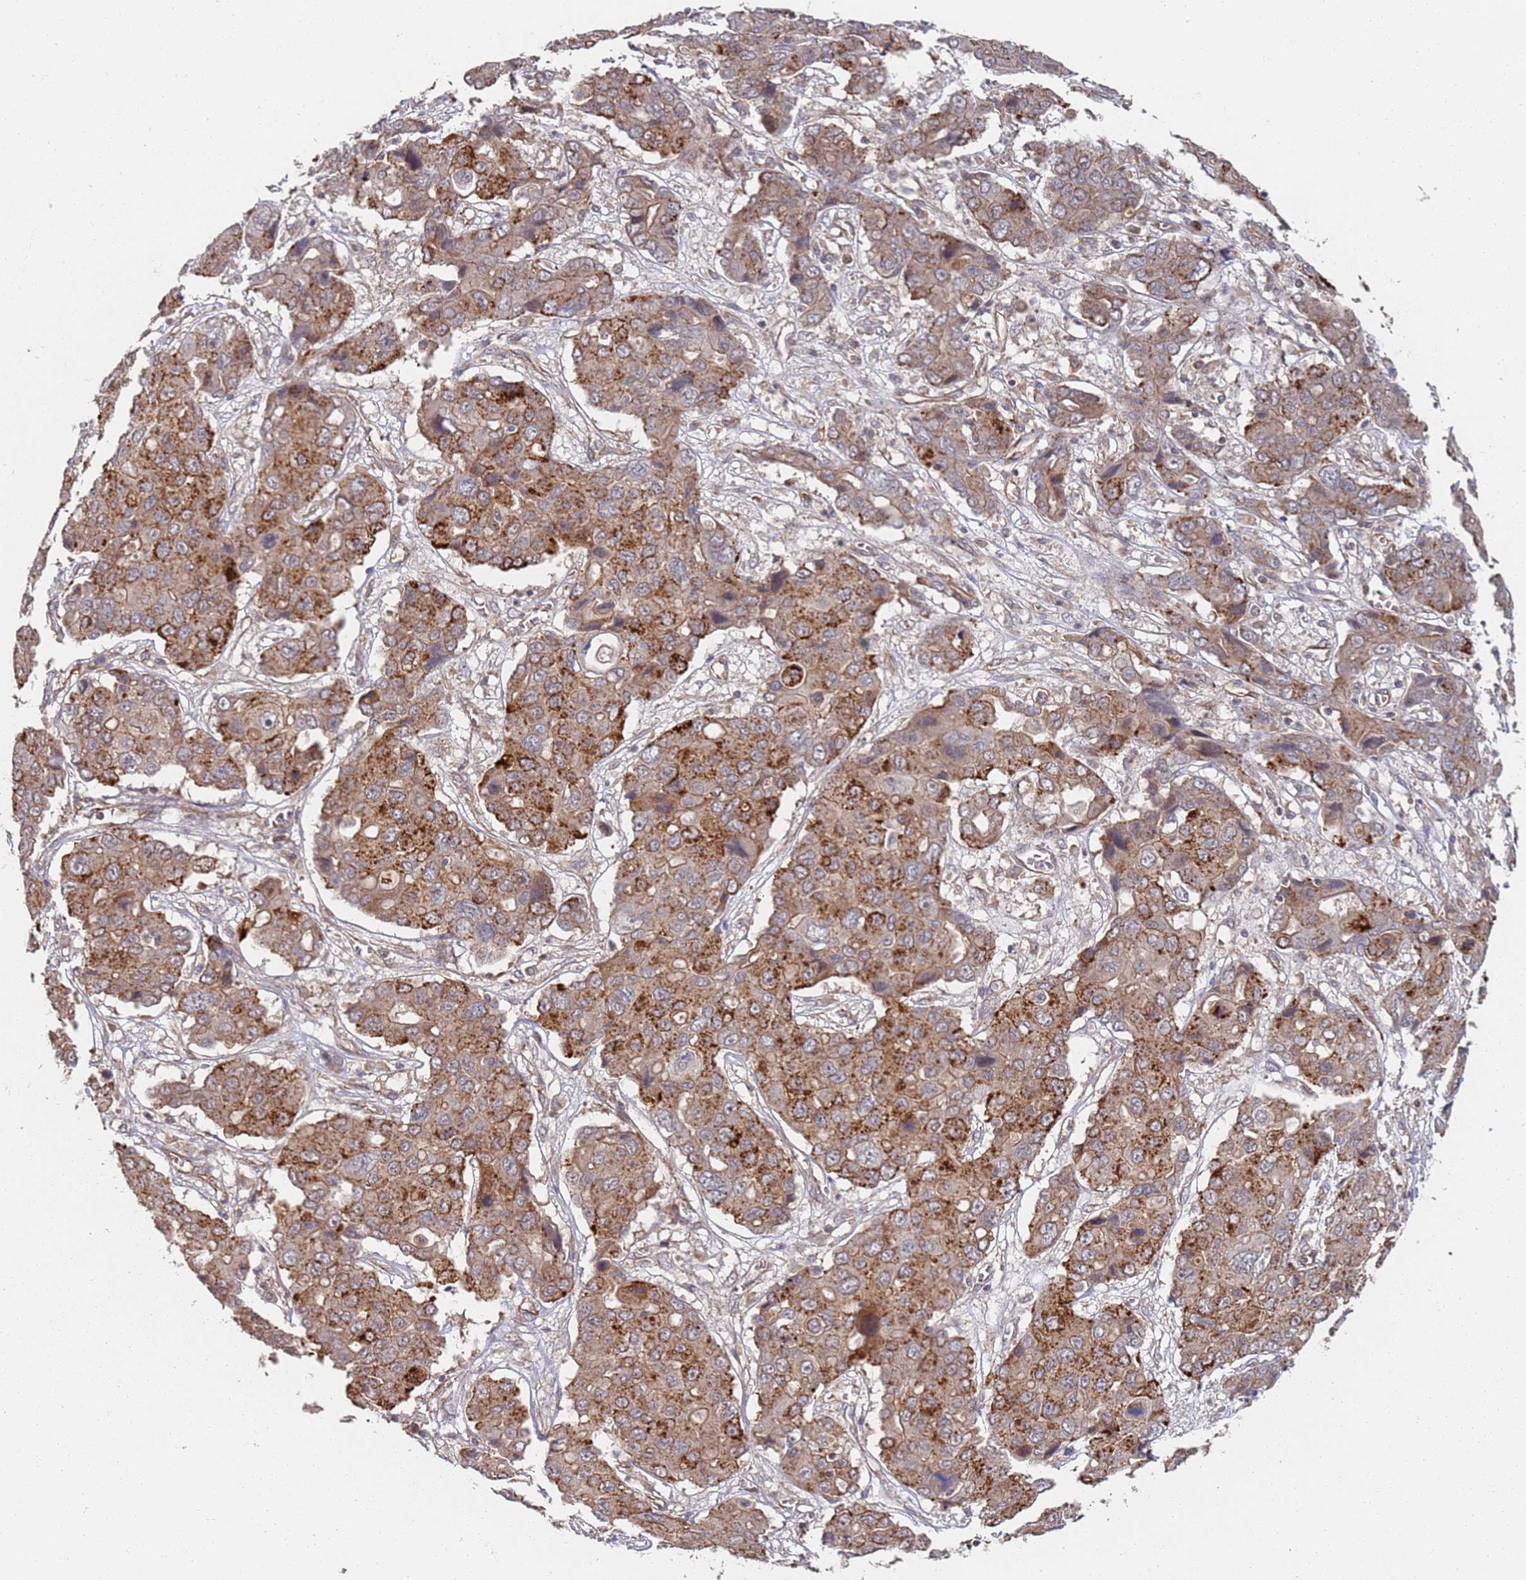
{"staining": {"intensity": "moderate", "quantity": ">75%", "location": "cytoplasmic/membranous"}, "tissue": "liver cancer", "cell_type": "Tumor cells", "image_type": "cancer", "snomed": [{"axis": "morphology", "description": "Cholangiocarcinoma"}, {"axis": "topography", "description": "Liver"}], "caption": "Protein expression analysis of liver cholangiocarcinoma displays moderate cytoplasmic/membranous staining in approximately >75% of tumor cells. (IHC, brightfield microscopy, high magnification).", "gene": "ABCB6", "patient": {"sex": "male", "age": 67}}